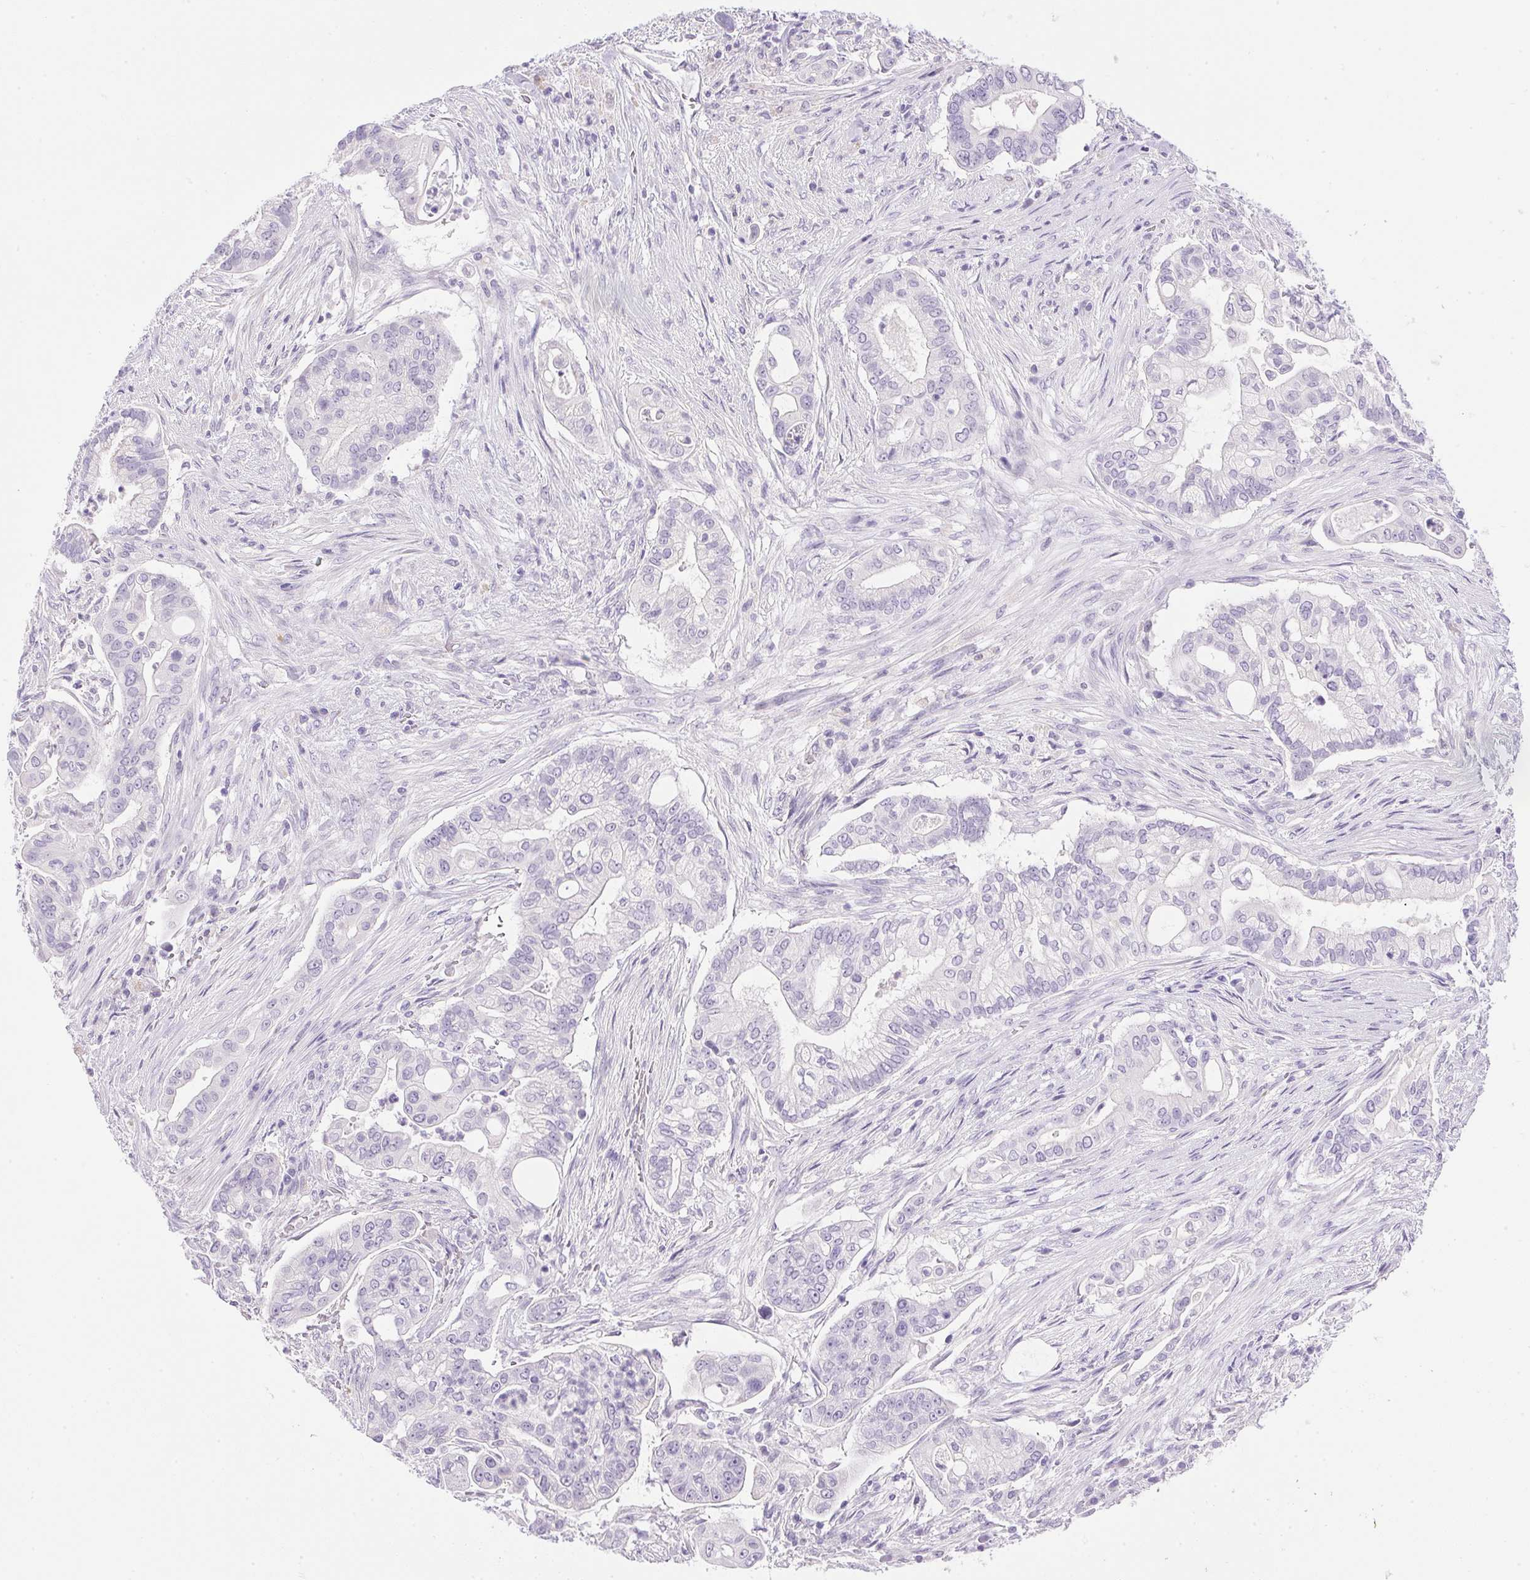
{"staining": {"intensity": "negative", "quantity": "none", "location": "none"}, "tissue": "pancreatic cancer", "cell_type": "Tumor cells", "image_type": "cancer", "snomed": [{"axis": "morphology", "description": "Adenocarcinoma, NOS"}, {"axis": "topography", "description": "Pancreas"}], "caption": "Immunohistochemistry (IHC) of pancreatic adenocarcinoma exhibits no staining in tumor cells.", "gene": "ATP6V0A4", "patient": {"sex": "female", "age": 69}}